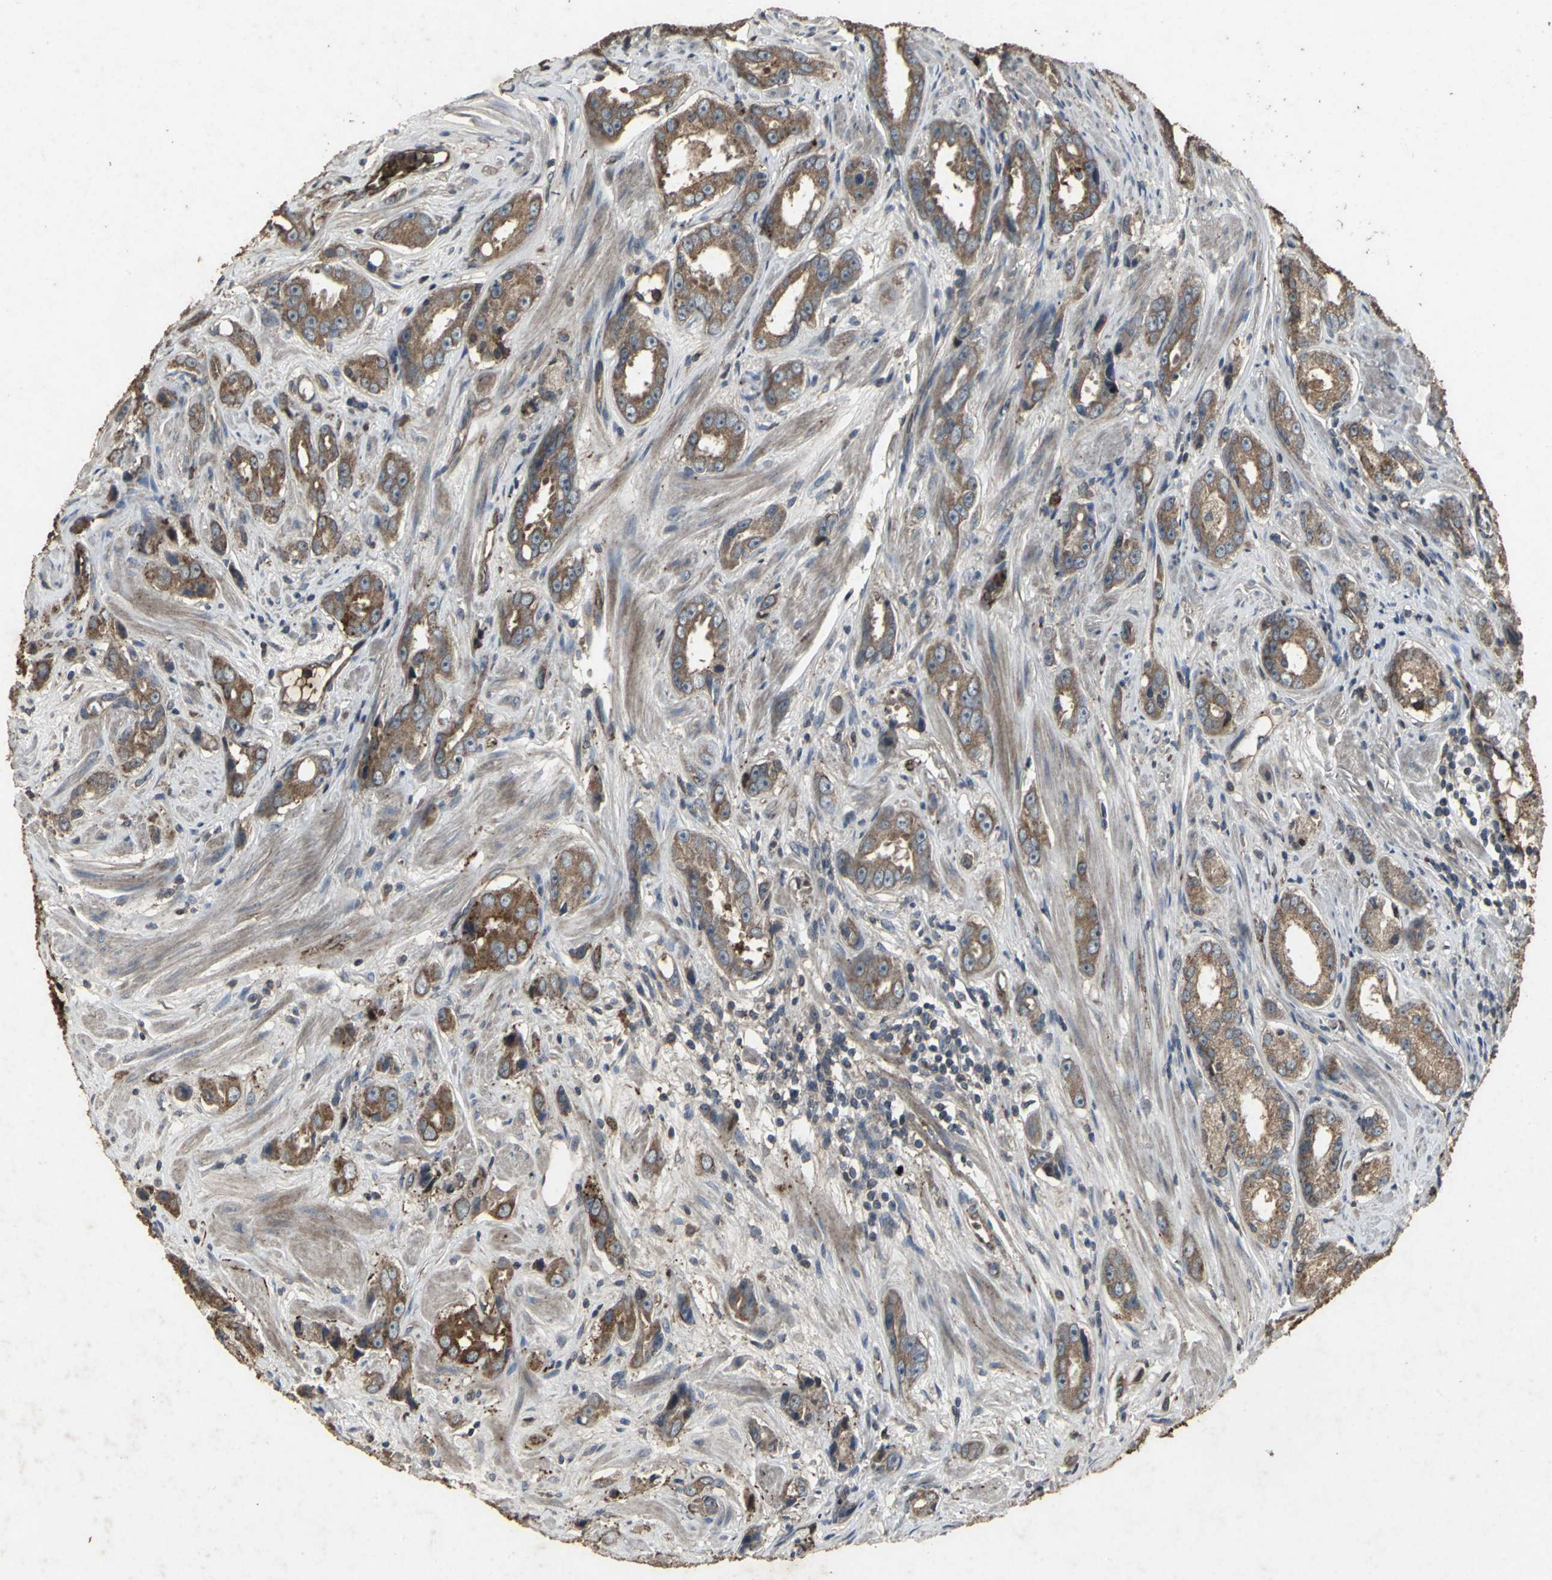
{"staining": {"intensity": "moderate", "quantity": ">75%", "location": "cytoplasmic/membranous"}, "tissue": "prostate cancer", "cell_type": "Tumor cells", "image_type": "cancer", "snomed": [{"axis": "morphology", "description": "Adenocarcinoma, Medium grade"}, {"axis": "topography", "description": "Prostate"}], "caption": "This is a micrograph of immunohistochemistry (IHC) staining of prostate cancer (medium-grade adenocarcinoma), which shows moderate expression in the cytoplasmic/membranous of tumor cells.", "gene": "CCR9", "patient": {"sex": "male", "age": 53}}